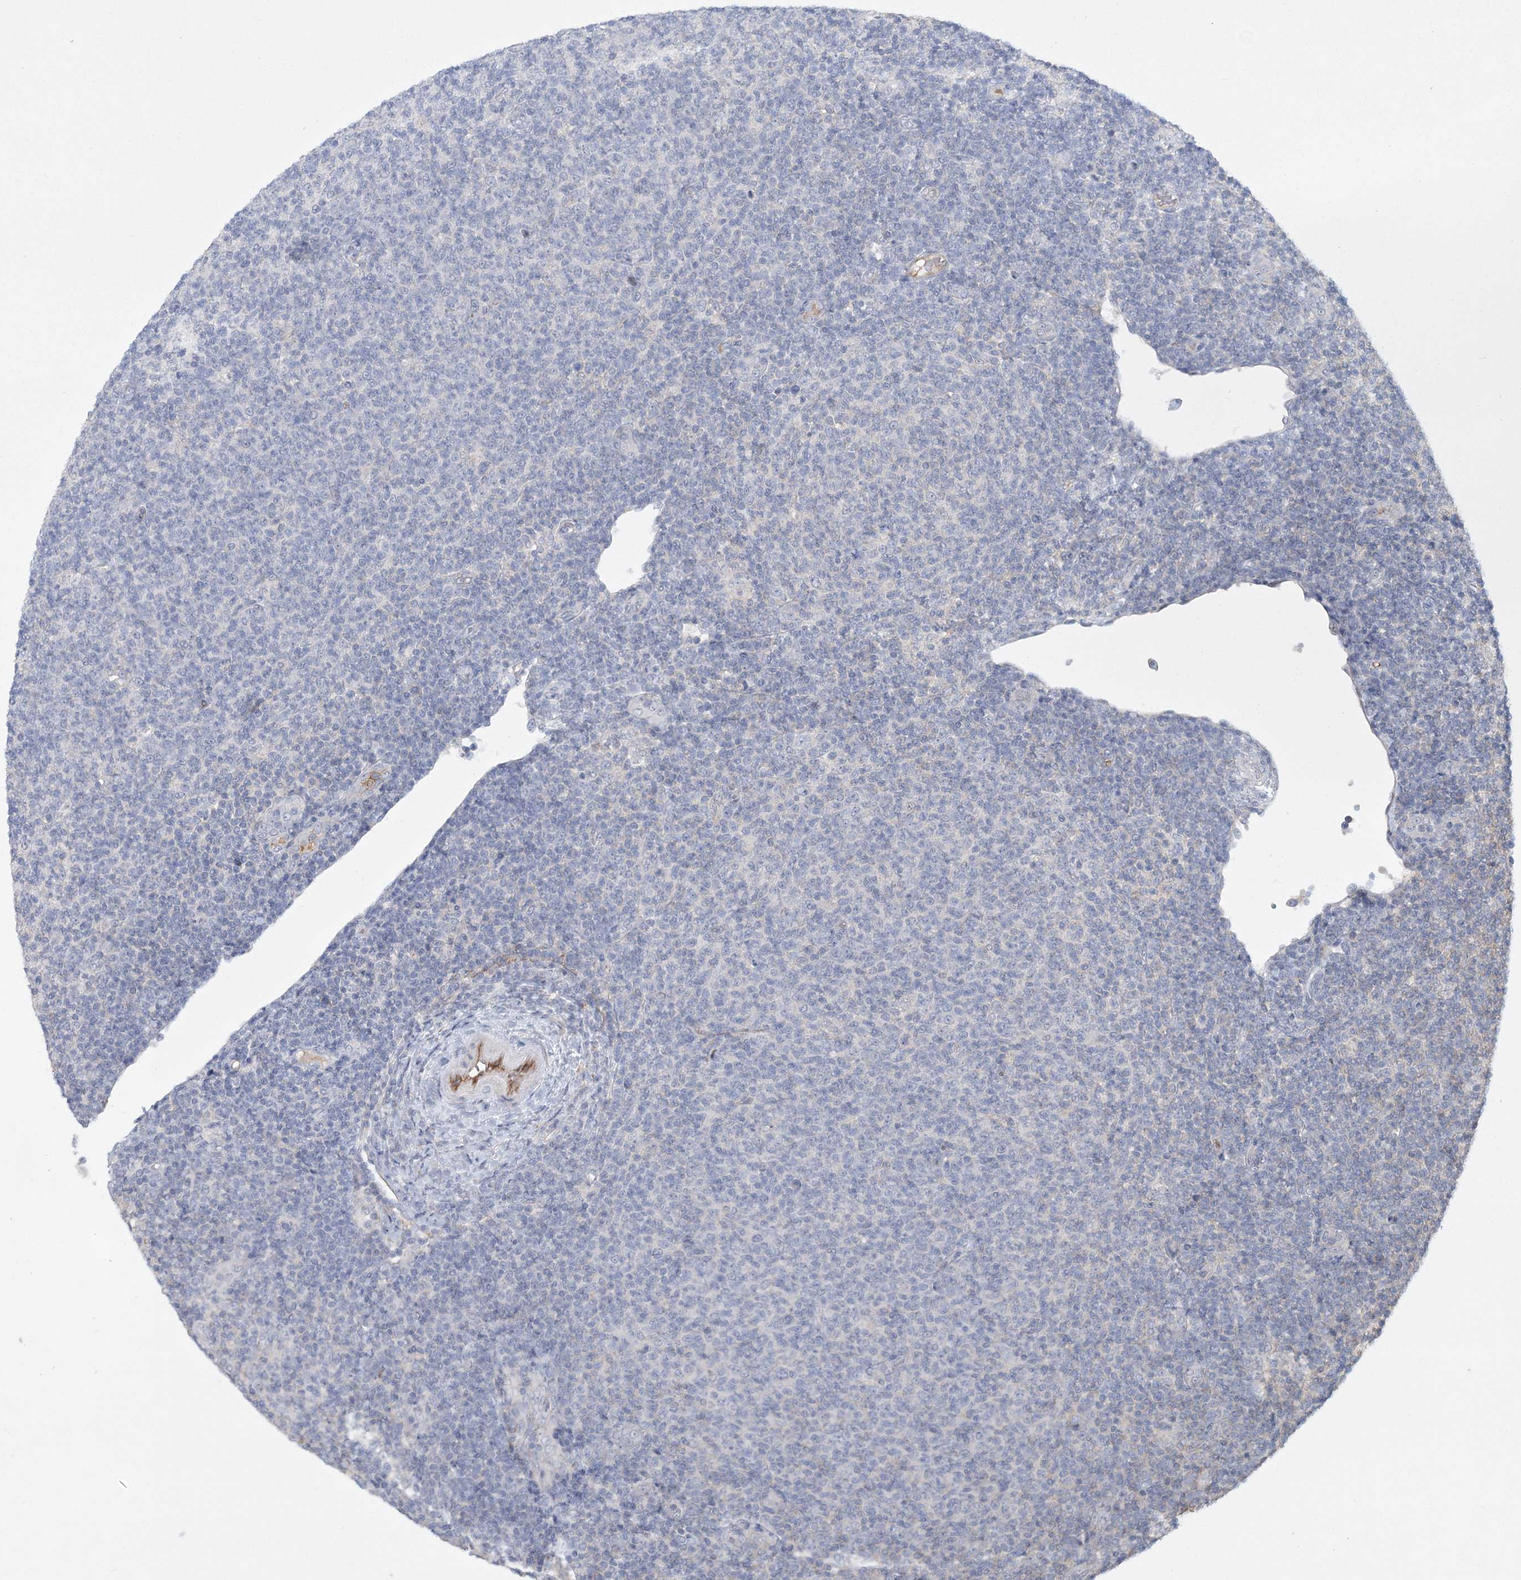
{"staining": {"intensity": "negative", "quantity": "none", "location": "none"}, "tissue": "lymphoma", "cell_type": "Tumor cells", "image_type": "cancer", "snomed": [{"axis": "morphology", "description": "Malignant lymphoma, non-Hodgkin's type, Low grade"}, {"axis": "topography", "description": "Lymph node"}], "caption": "The histopathology image shows no staining of tumor cells in malignant lymphoma, non-Hodgkin's type (low-grade).", "gene": "DPCD", "patient": {"sex": "male", "age": 66}}